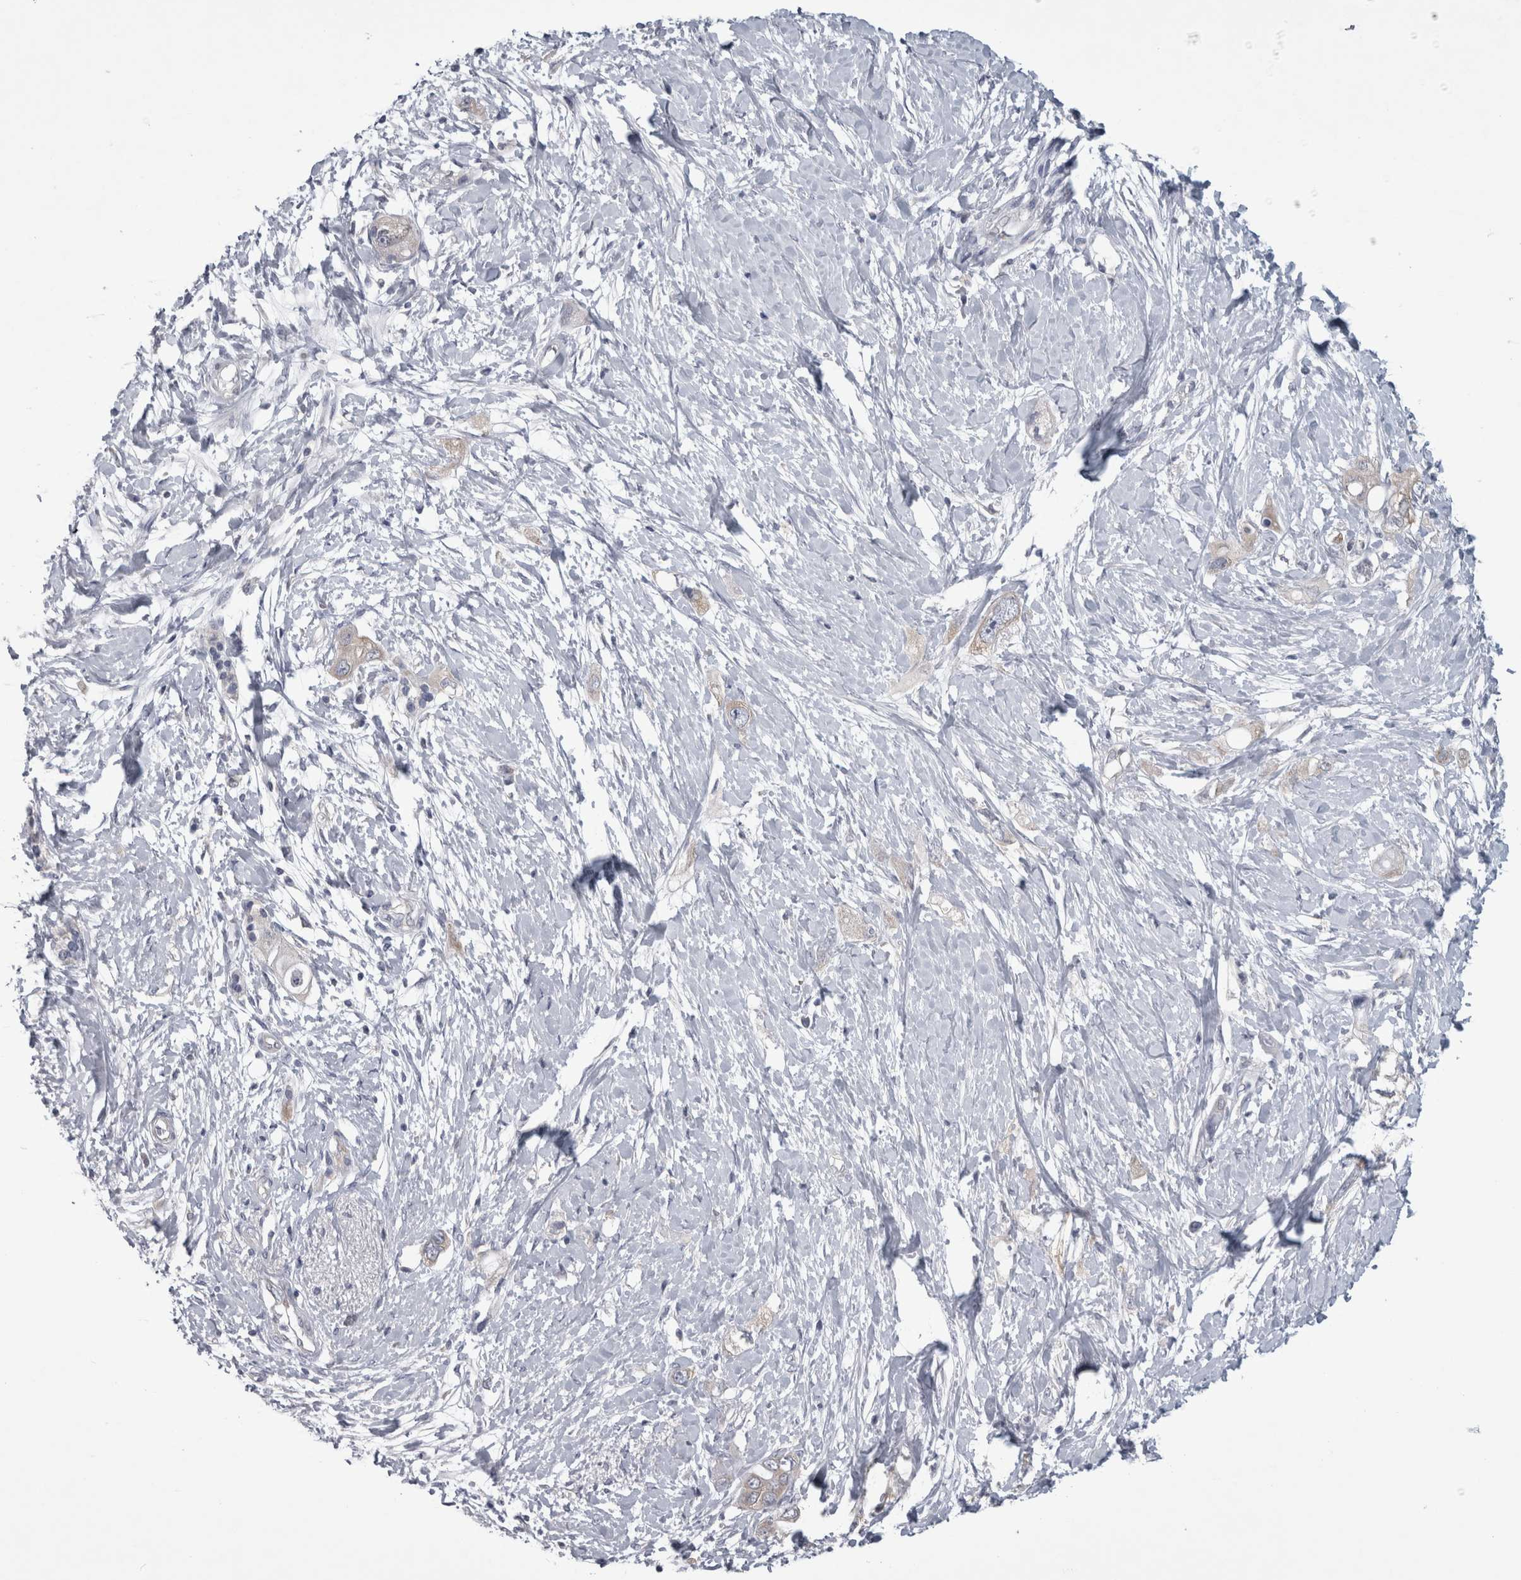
{"staining": {"intensity": "negative", "quantity": "none", "location": "none"}, "tissue": "pancreatic cancer", "cell_type": "Tumor cells", "image_type": "cancer", "snomed": [{"axis": "morphology", "description": "Adenocarcinoma, NOS"}, {"axis": "topography", "description": "Pancreas"}], "caption": "High power microscopy photomicrograph of an immunohistochemistry (IHC) micrograph of adenocarcinoma (pancreatic), revealing no significant staining in tumor cells.", "gene": "PRRC2C", "patient": {"sex": "female", "age": 56}}